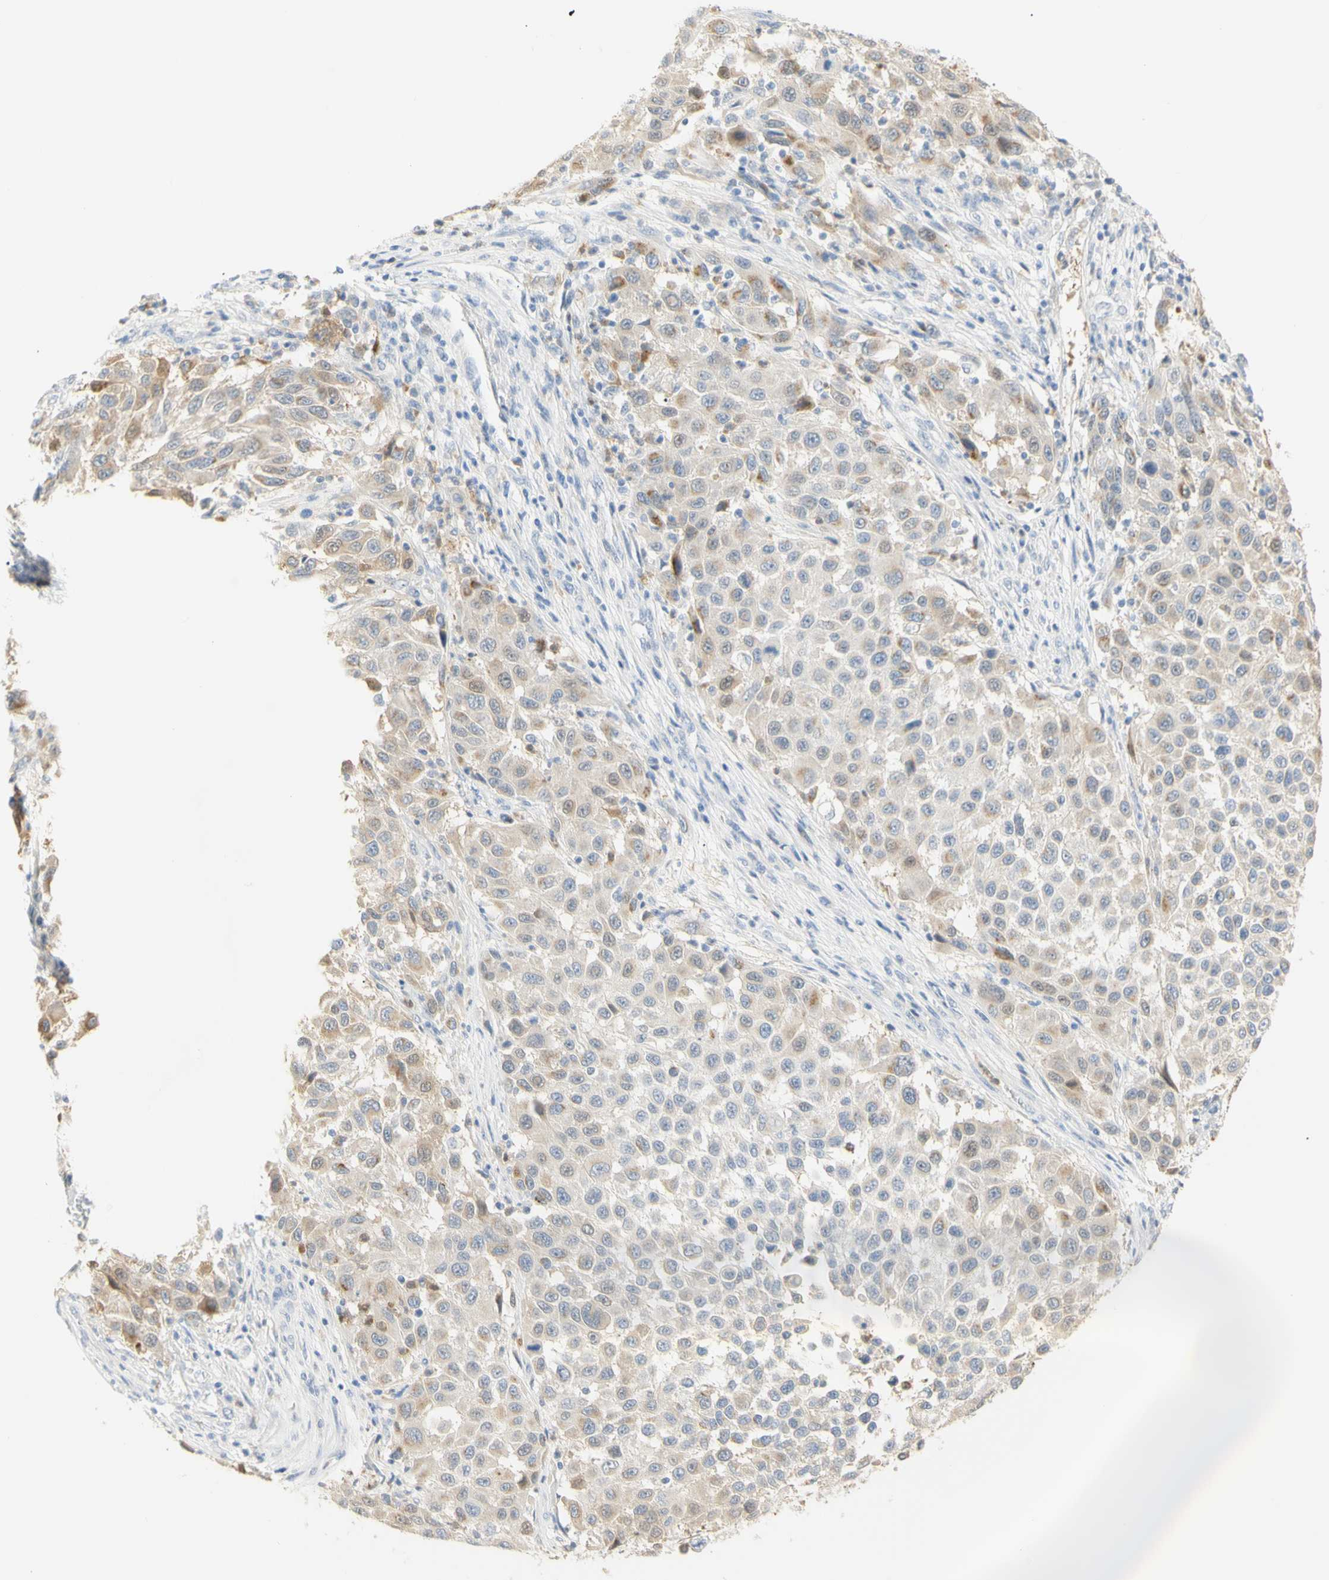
{"staining": {"intensity": "weak", "quantity": ">75%", "location": "cytoplasmic/membranous"}, "tissue": "melanoma", "cell_type": "Tumor cells", "image_type": "cancer", "snomed": [{"axis": "morphology", "description": "Malignant melanoma, Metastatic site"}, {"axis": "topography", "description": "Lymph node"}], "caption": "An immunohistochemistry (IHC) image of tumor tissue is shown. Protein staining in brown labels weak cytoplasmic/membranous positivity in malignant melanoma (metastatic site) within tumor cells.", "gene": "B4GALNT3", "patient": {"sex": "male", "age": 61}}